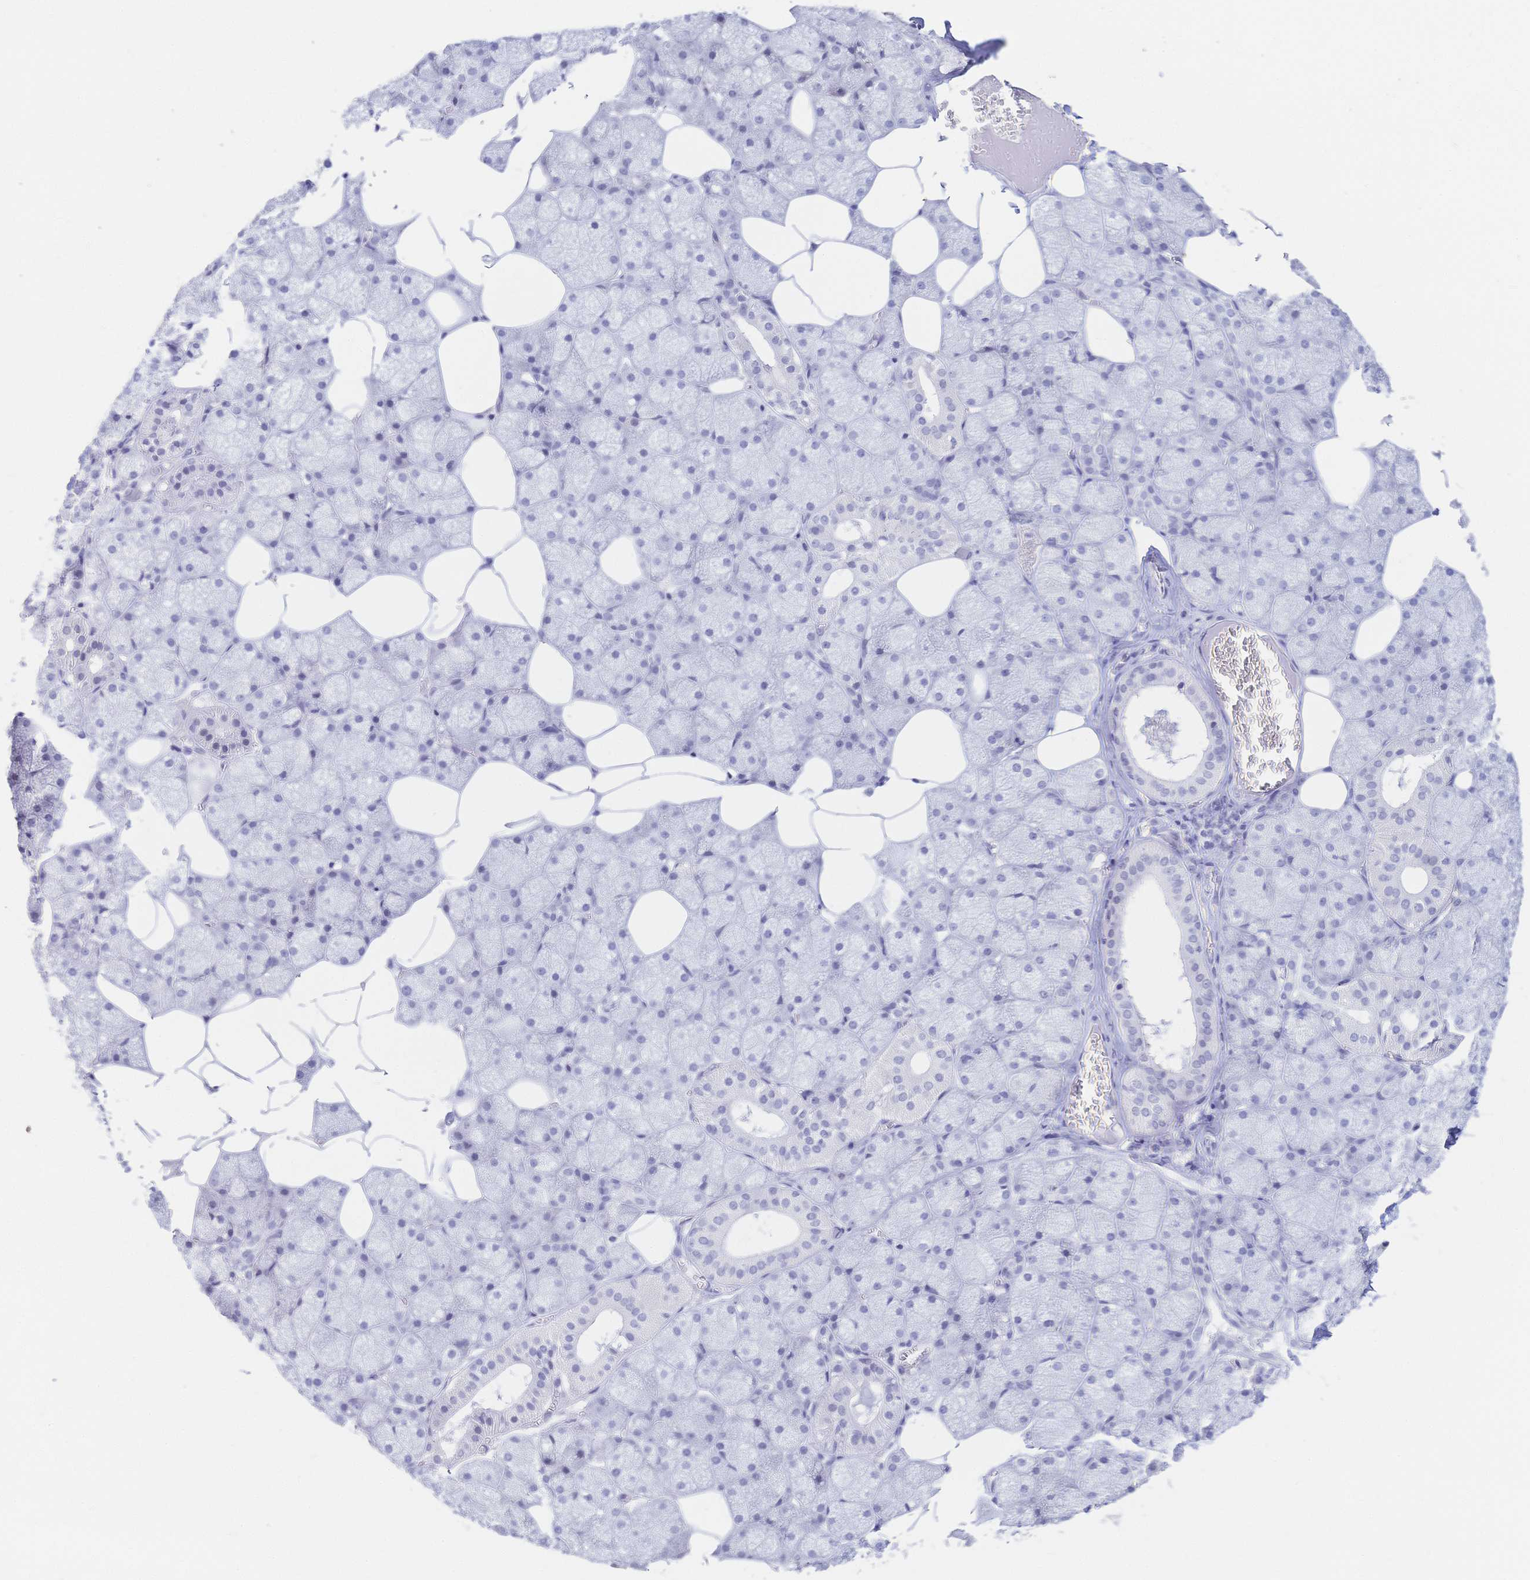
{"staining": {"intensity": "negative", "quantity": "none", "location": "none"}, "tissue": "salivary gland", "cell_type": "Glandular cells", "image_type": "normal", "snomed": [{"axis": "morphology", "description": "Normal tissue, NOS"}, {"axis": "topography", "description": "Salivary gland"}, {"axis": "topography", "description": "Peripheral nerve tissue"}], "caption": "Immunohistochemistry histopathology image of unremarkable salivary gland: human salivary gland stained with DAB shows no significant protein expression in glandular cells.", "gene": "CR2", "patient": {"sex": "male", "age": 38}}